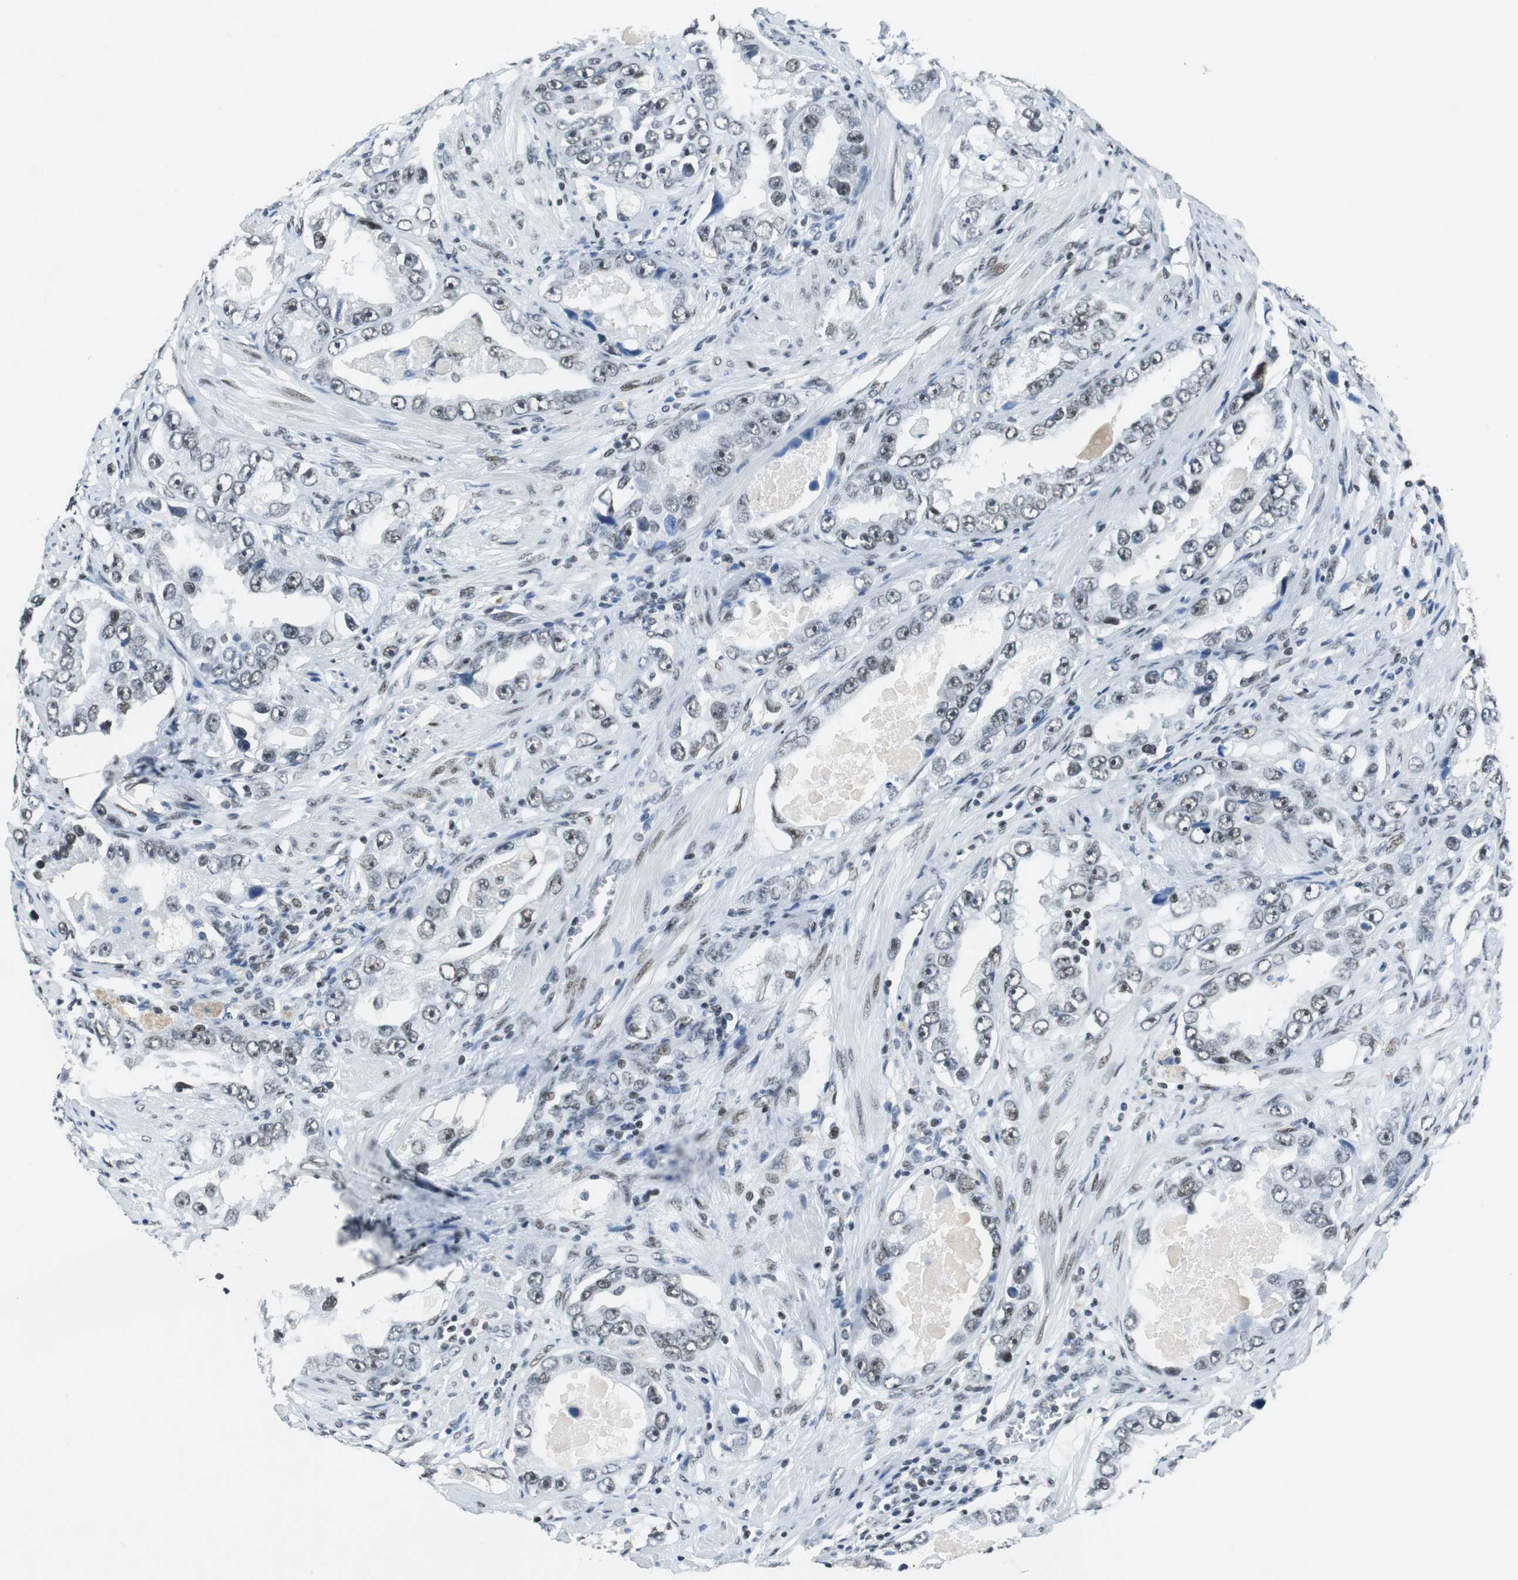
{"staining": {"intensity": "weak", "quantity": "<25%", "location": "nuclear"}, "tissue": "prostate cancer", "cell_type": "Tumor cells", "image_type": "cancer", "snomed": [{"axis": "morphology", "description": "Adenocarcinoma, High grade"}, {"axis": "topography", "description": "Prostate"}], "caption": "Adenocarcinoma (high-grade) (prostate) was stained to show a protein in brown. There is no significant positivity in tumor cells.", "gene": "HDAC3", "patient": {"sex": "male", "age": 63}}